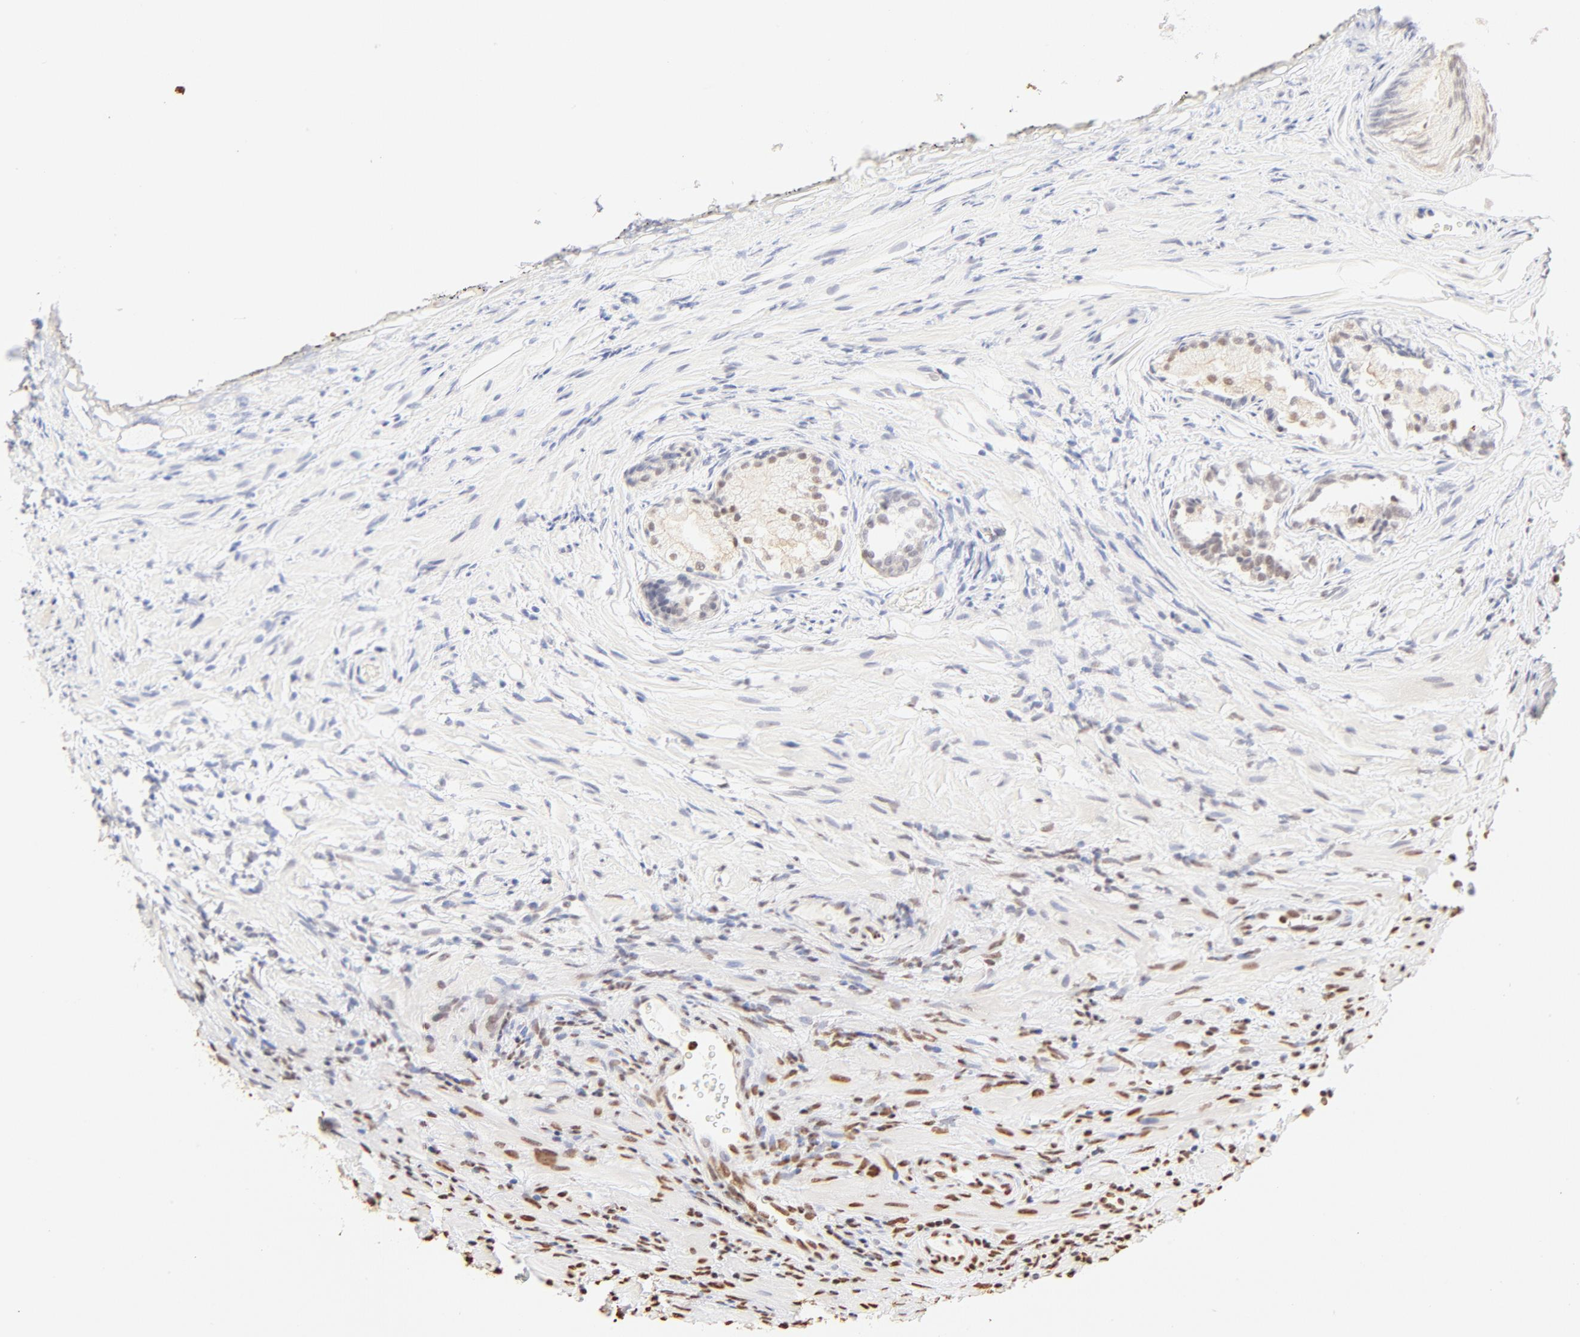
{"staining": {"intensity": "strong", "quantity": ">75%", "location": "cytoplasmic/membranous,nuclear"}, "tissue": "prostate", "cell_type": "Glandular cells", "image_type": "normal", "snomed": [{"axis": "morphology", "description": "Normal tissue, NOS"}, {"axis": "topography", "description": "Prostate"}], "caption": "Strong cytoplasmic/membranous,nuclear staining for a protein is identified in about >75% of glandular cells of normal prostate using immunohistochemistry.", "gene": "ZNF540", "patient": {"sex": "male", "age": 76}}